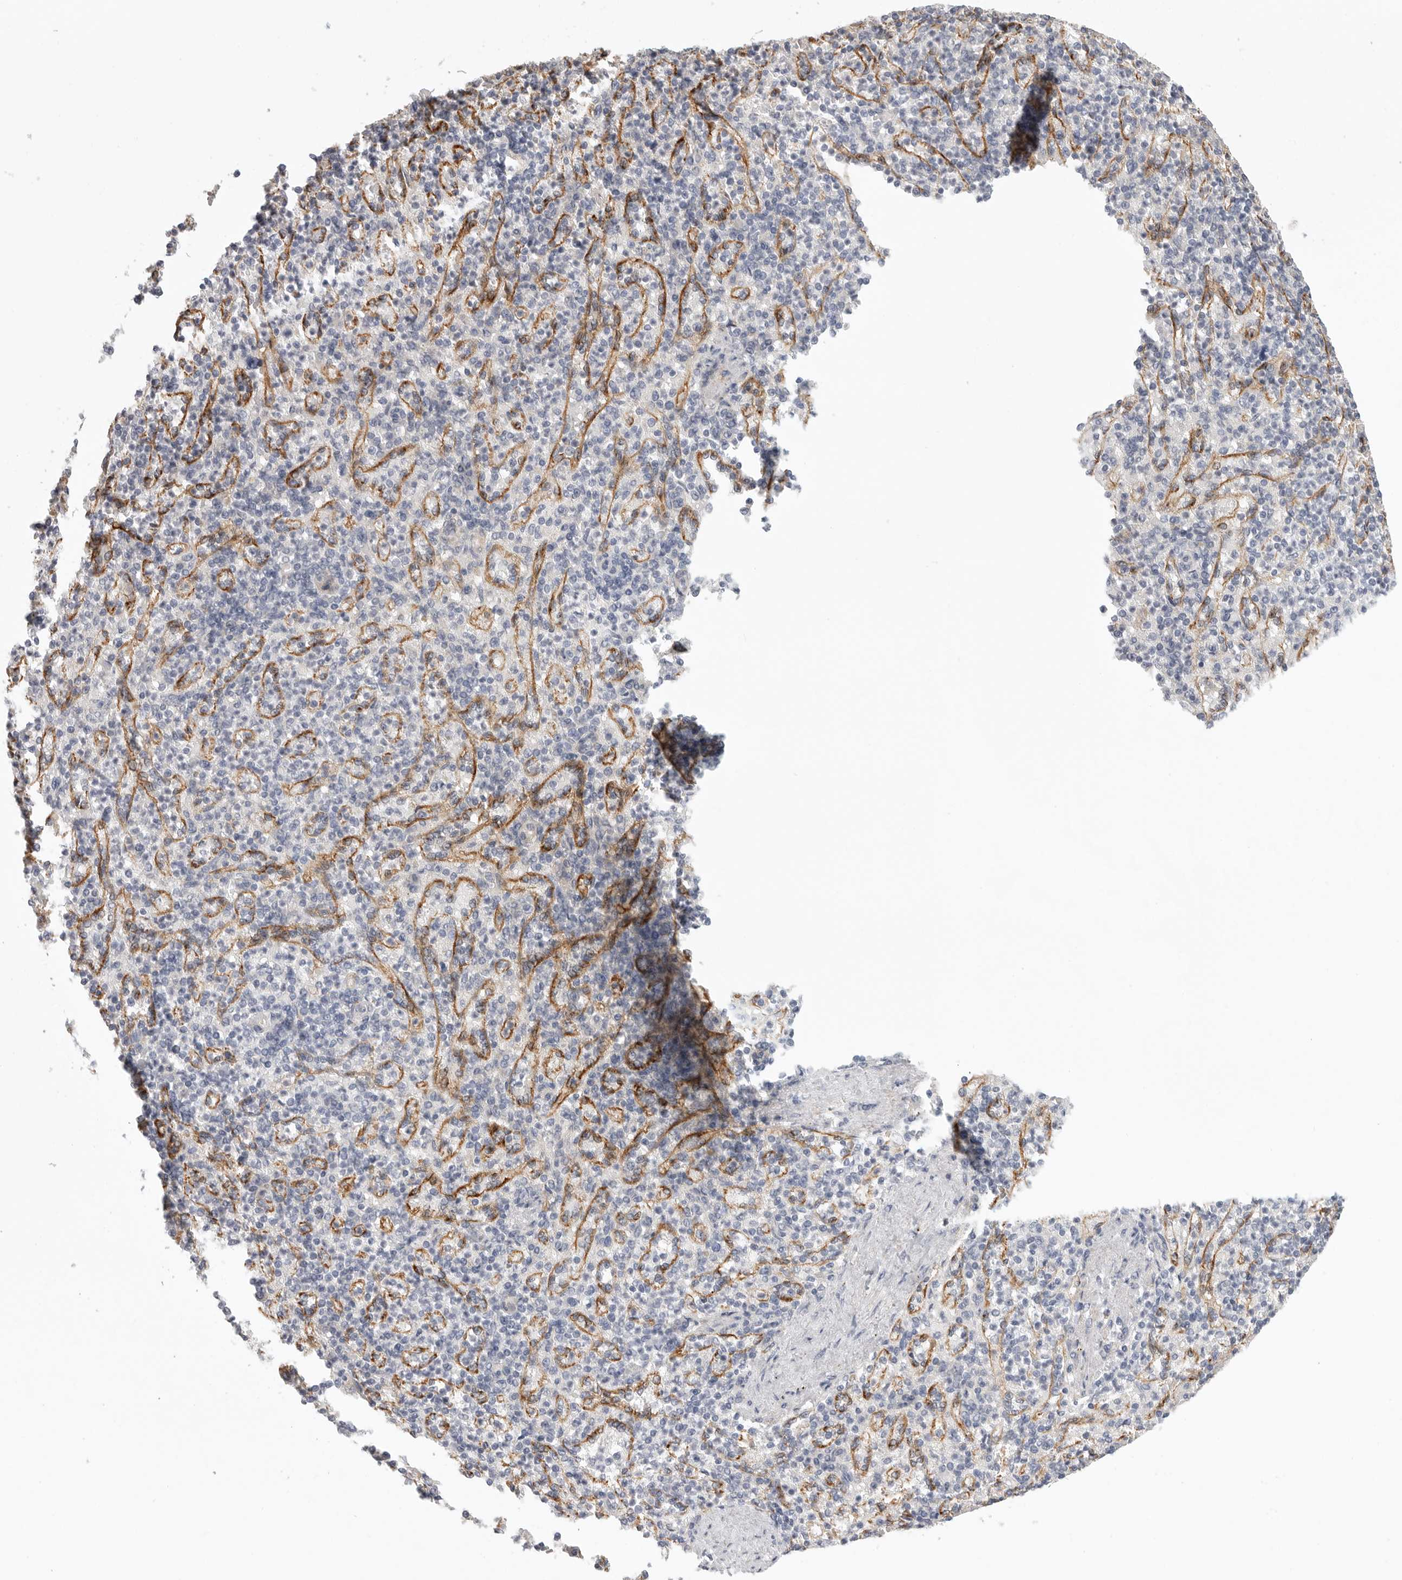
{"staining": {"intensity": "negative", "quantity": "none", "location": "none"}, "tissue": "spleen", "cell_type": "Cells in red pulp", "image_type": "normal", "snomed": [{"axis": "morphology", "description": "Normal tissue, NOS"}, {"axis": "topography", "description": "Spleen"}], "caption": "Micrograph shows no significant protein expression in cells in red pulp of normal spleen.", "gene": "STAB2", "patient": {"sex": "female", "age": 74}}